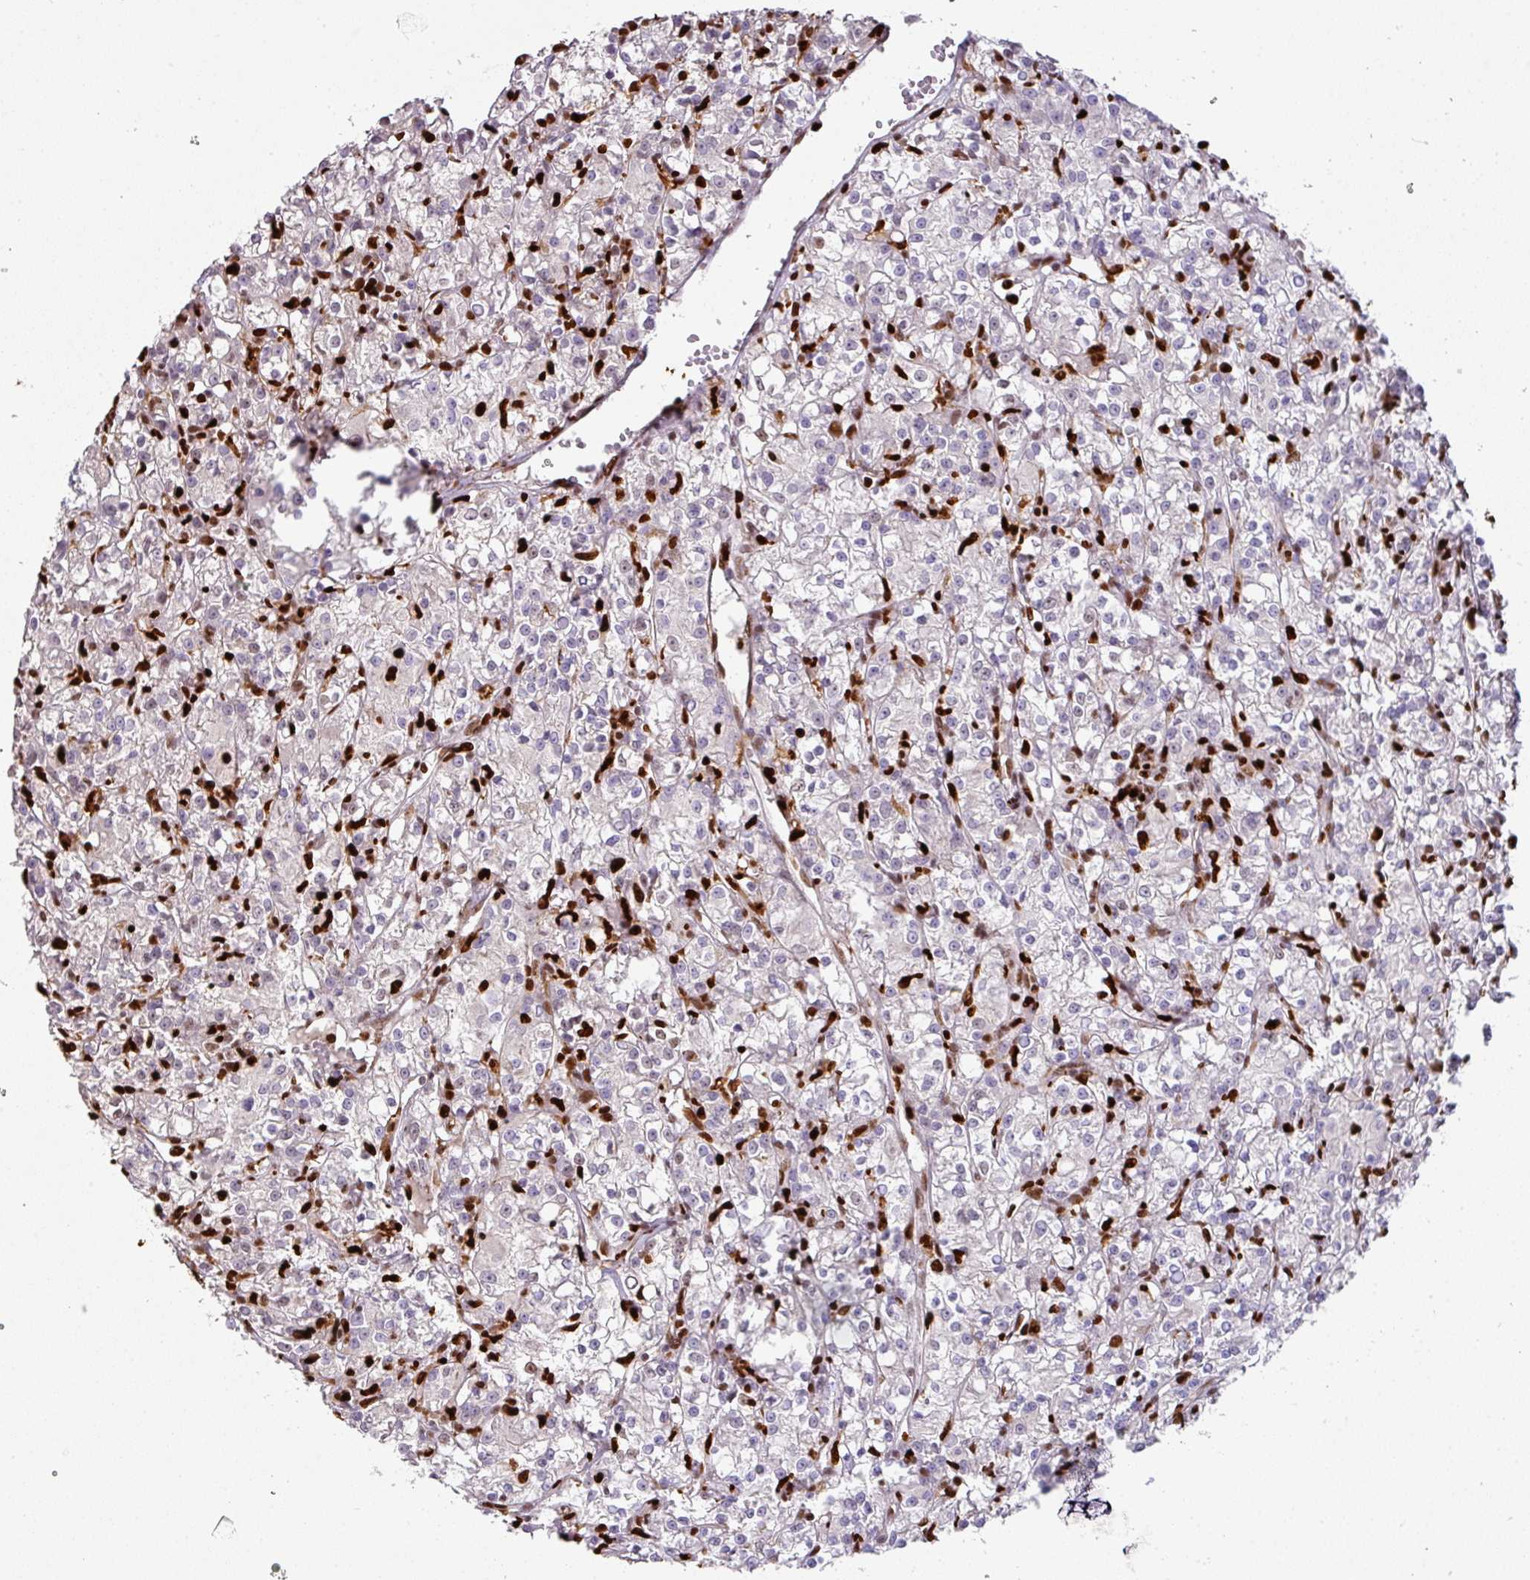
{"staining": {"intensity": "negative", "quantity": "none", "location": "none"}, "tissue": "renal cancer", "cell_type": "Tumor cells", "image_type": "cancer", "snomed": [{"axis": "morphology", "description": "Adenocarcinoma, NOS"}, {"axis": "topography", "description": "Kidney"}], "caption": "High magnification brightfield microscopy of renal cancer (adenocarcinoma) stained with DAB (3,3'-diaminobenzidine) (brown) and counterstained with hematoxylin (blue): tumor cells show no significant staining.", "gene": "SAMHD1", "patient": {"sex": "female", "age": 59}}